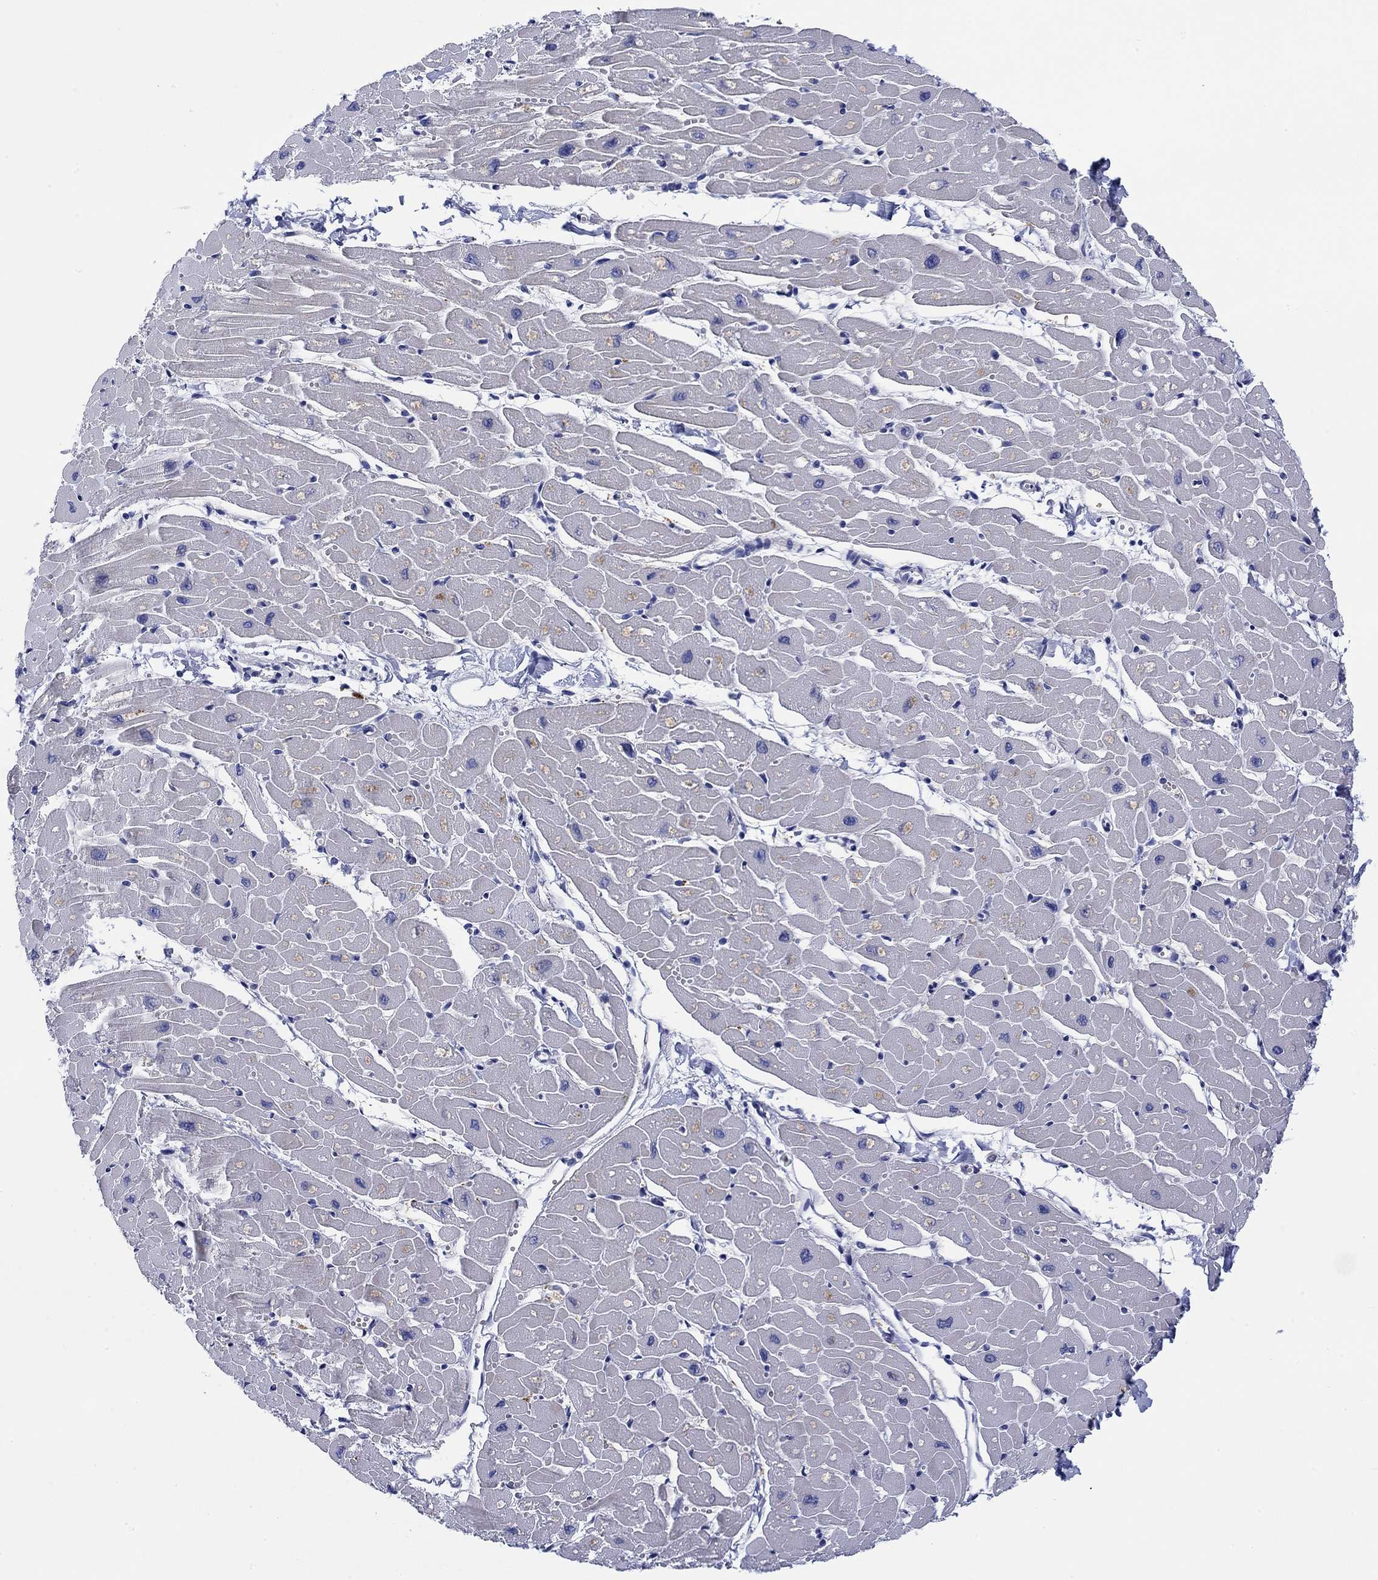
{"staining": {"intensity": "negative", "quantity": "none", "location": "none"}, "tissue": "heart muscle", "cell_type": "Cardiomyocytes", "image_type": "normal", "snomed": [{"axis": "morphology", "description": "Normal tissue, NOS"}, {"axis": "topography", "description": "Heart"}], "caption": "Heart muscle was stained to show a protein in brown. There is no significant expression in cardiomyocytes.", "gene": "SVEP1", "patient": {"sex": "male", "age": 57}}